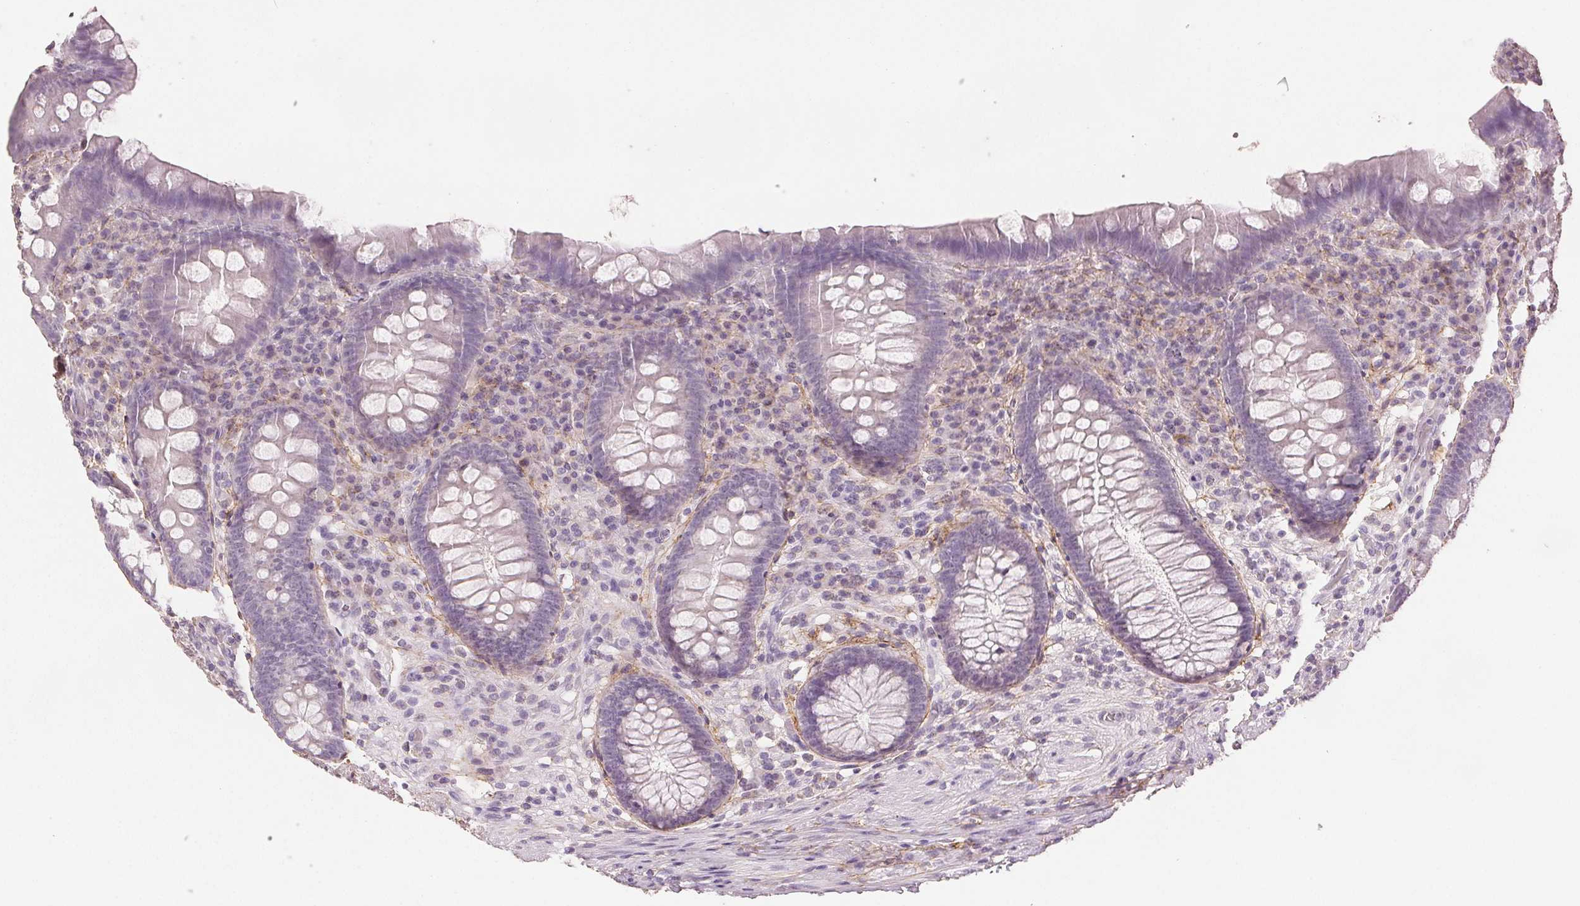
{"staining": {"intensity": "negative", "quantity": "none", "location": "none"}, "tissue": "appendix", "cell_type": "Glandular cells", "image_type": "normal", "snomed": [{"axis": "morphology", "description": "Normal tissue, NOS"}, {"axis": "topography", "description": "Appendix"}], "caption": "This is an IHC micrograph of benign appendix. There is no expression in glandular cells.", "gene": "FBN1", "patient": {"sex": "male", "age": 71}}